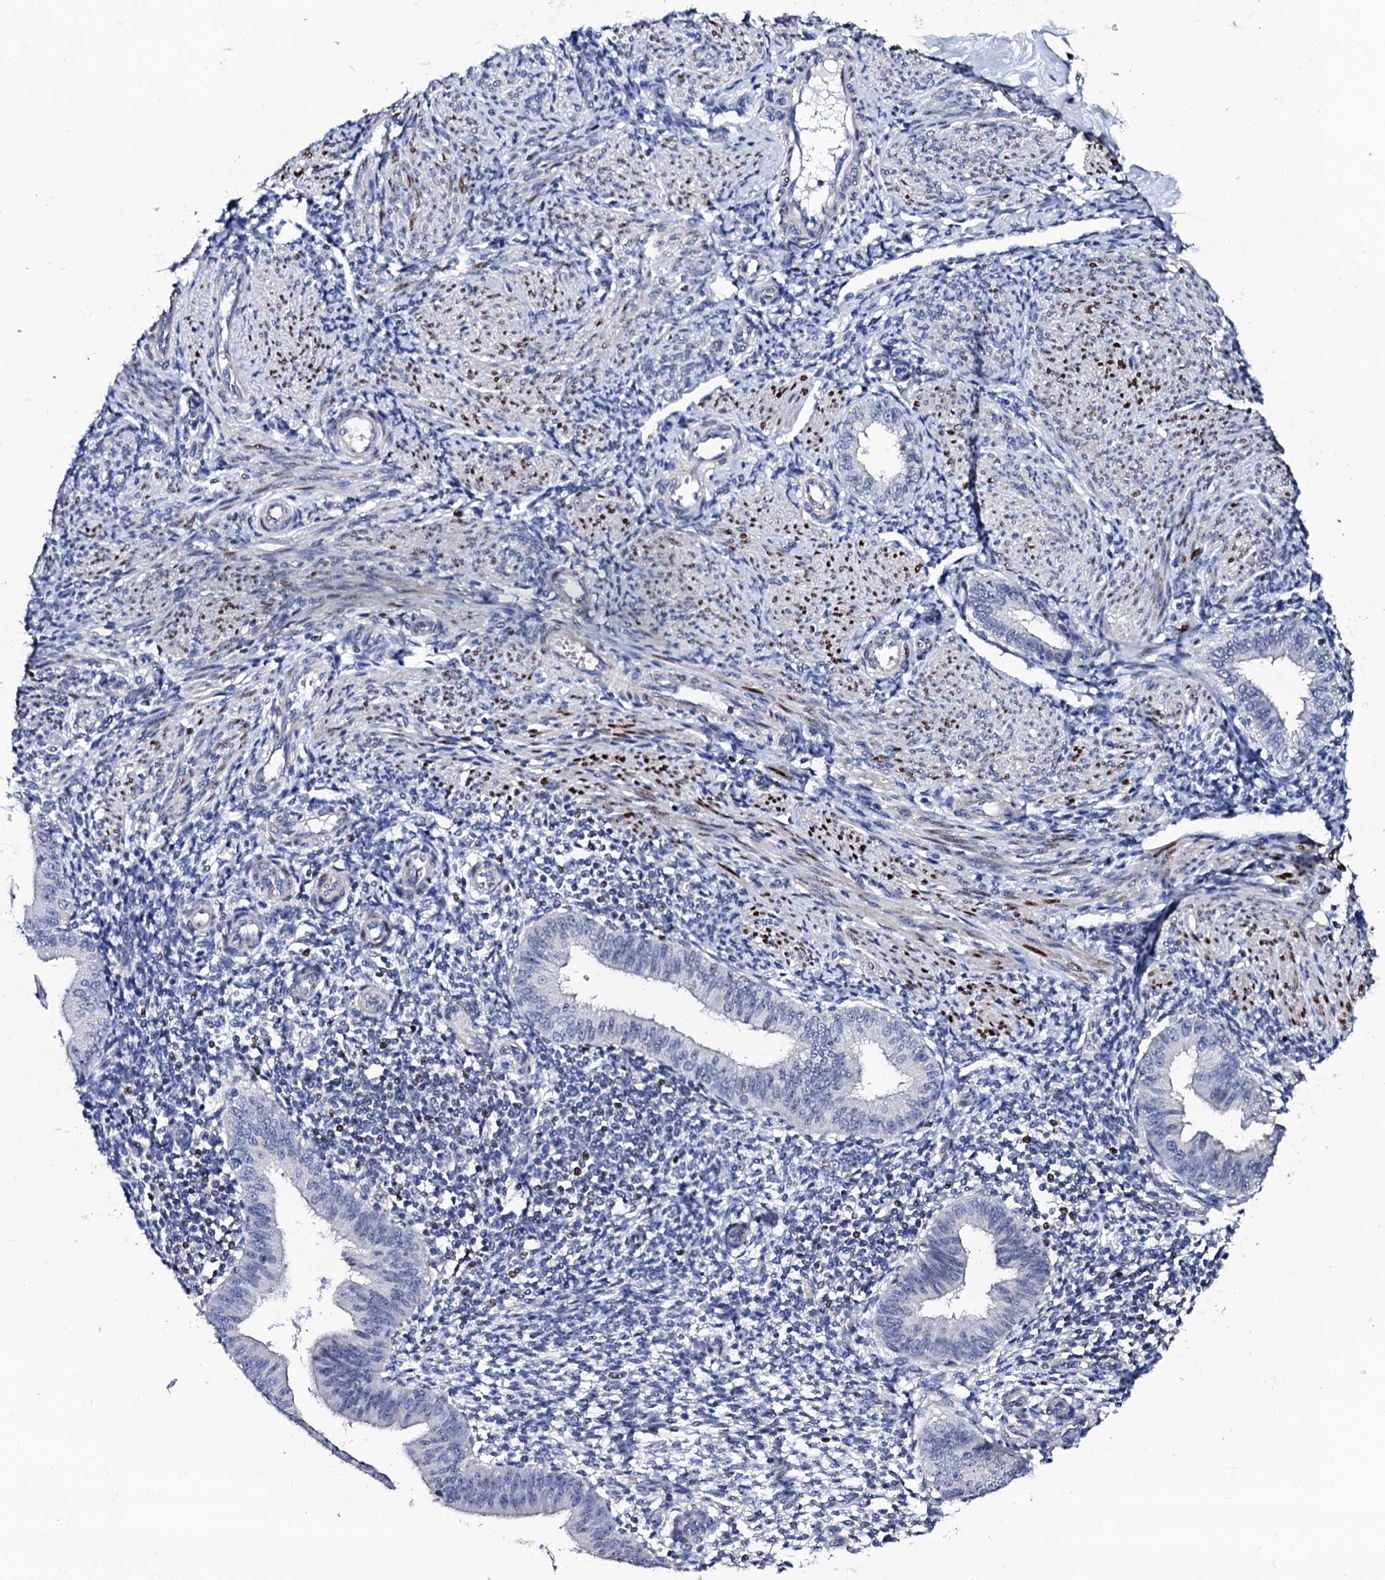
{"staining": {"intensity": "negative", "quantity": "none", "location": "none"}, "tissue": "endometrium", "cell_type": "Cells in endometrial stroma", "image_type": "normal", "snomed": [{"axis": "morphology", "description": "Normal tissue, NOS"}, {"axis": "topography", "description": "Uterus"}, {"axis": "topography", "description": "Endometrium"}], "caption": "Human endometrium stained for a protein using IHC reveals no positivity in cells in endometrial stroma.", "gene": "NPM2", "patient": {"sex": "female", "age": 48}}